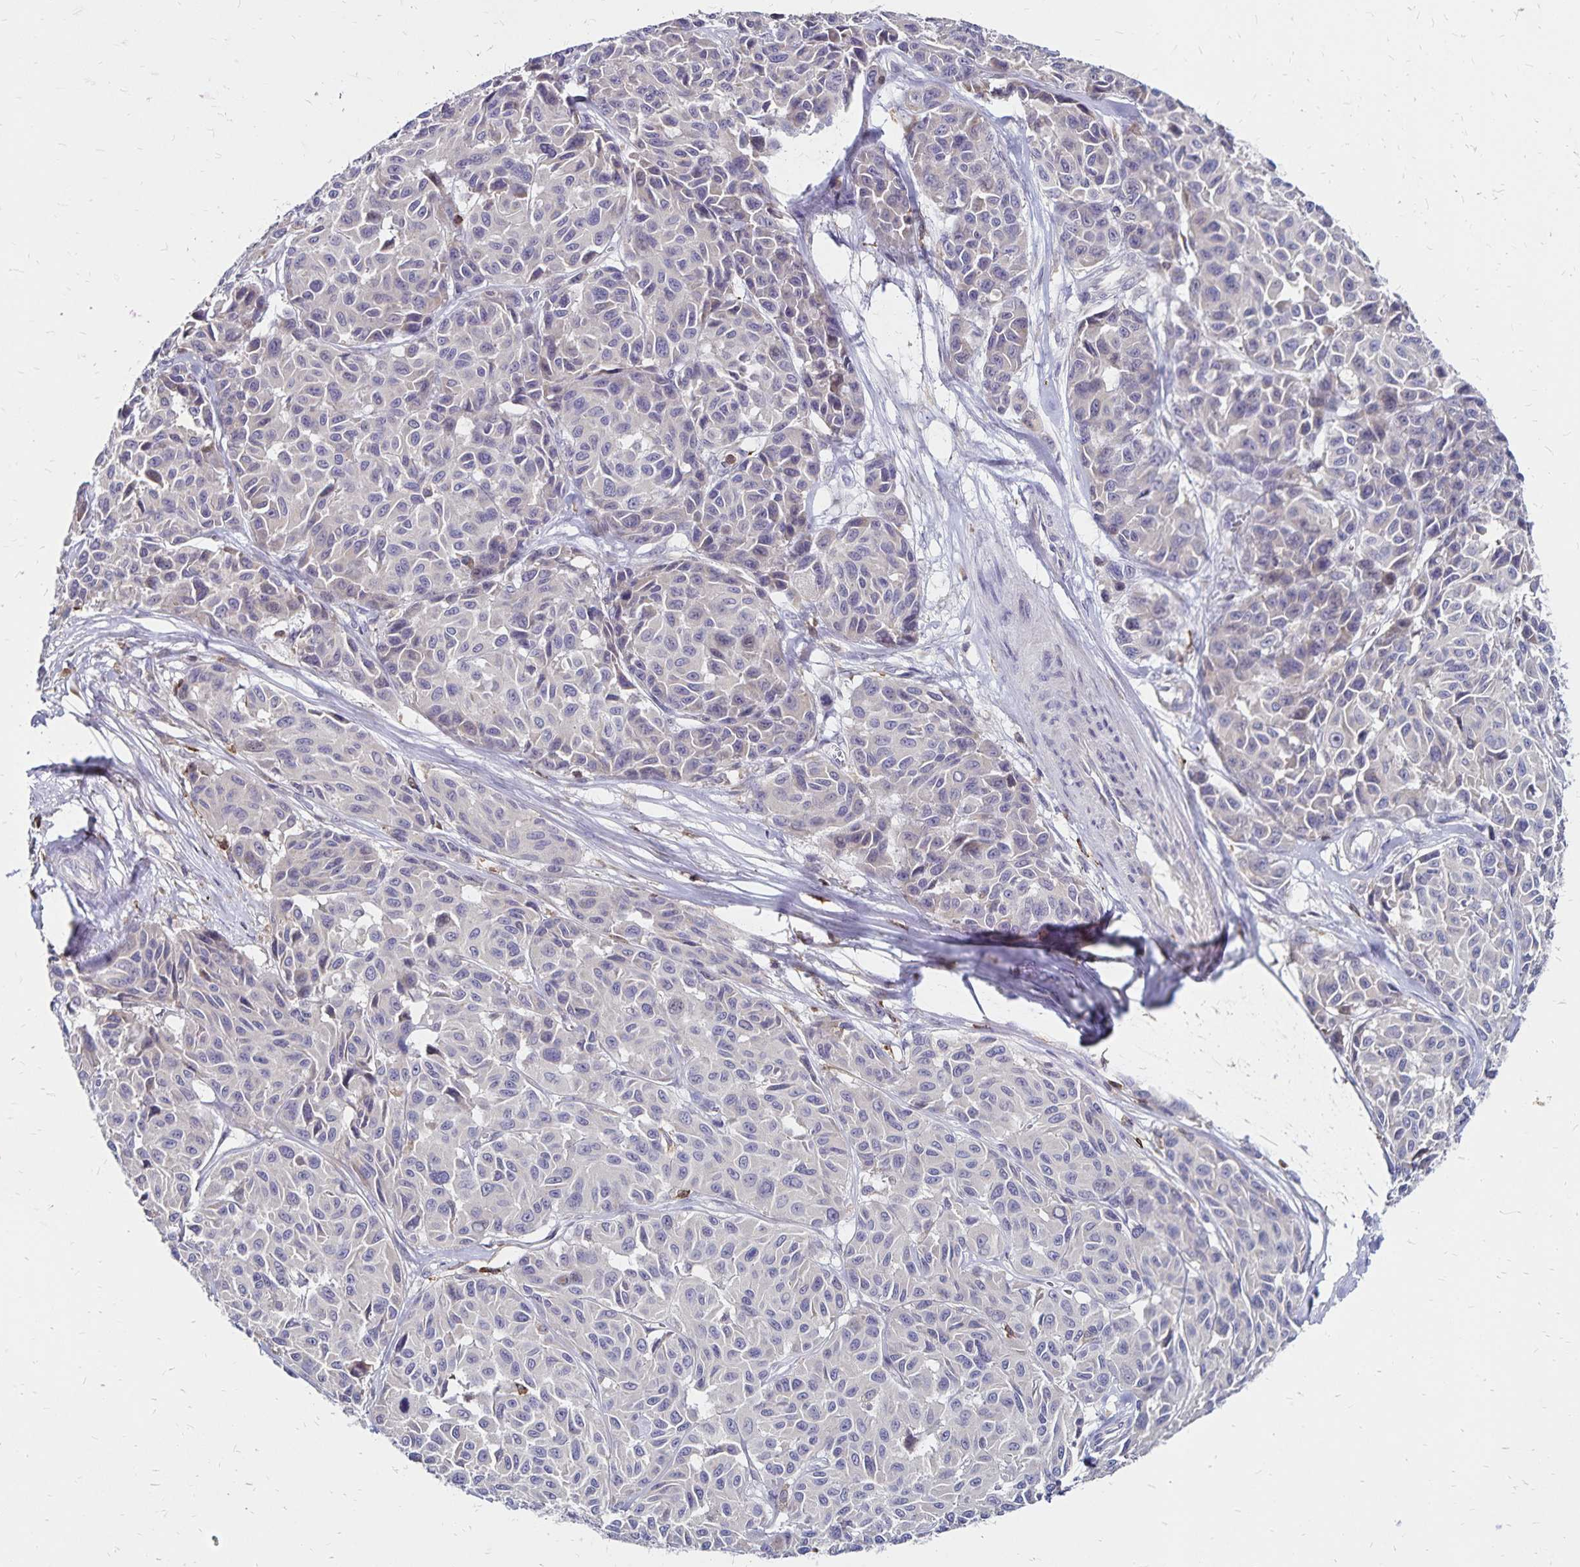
{"staining": {"intensity": "negative", "quantity": "none", "location": "none"}, "tissue": "melanoma", "cell_type": "Tumor cells", "image_type": "cancer", "snomed": [{"axis": "morphology", "description": "Malignant melanoma, NOS"}, {"axis": "topography", "description": "Skin"}], "caption": "Histopathology image shows no protein staining in tumor cells of melanoma tissue.", "gene": "NAGPA", "patient": {"sex": "female", "age": 66}}